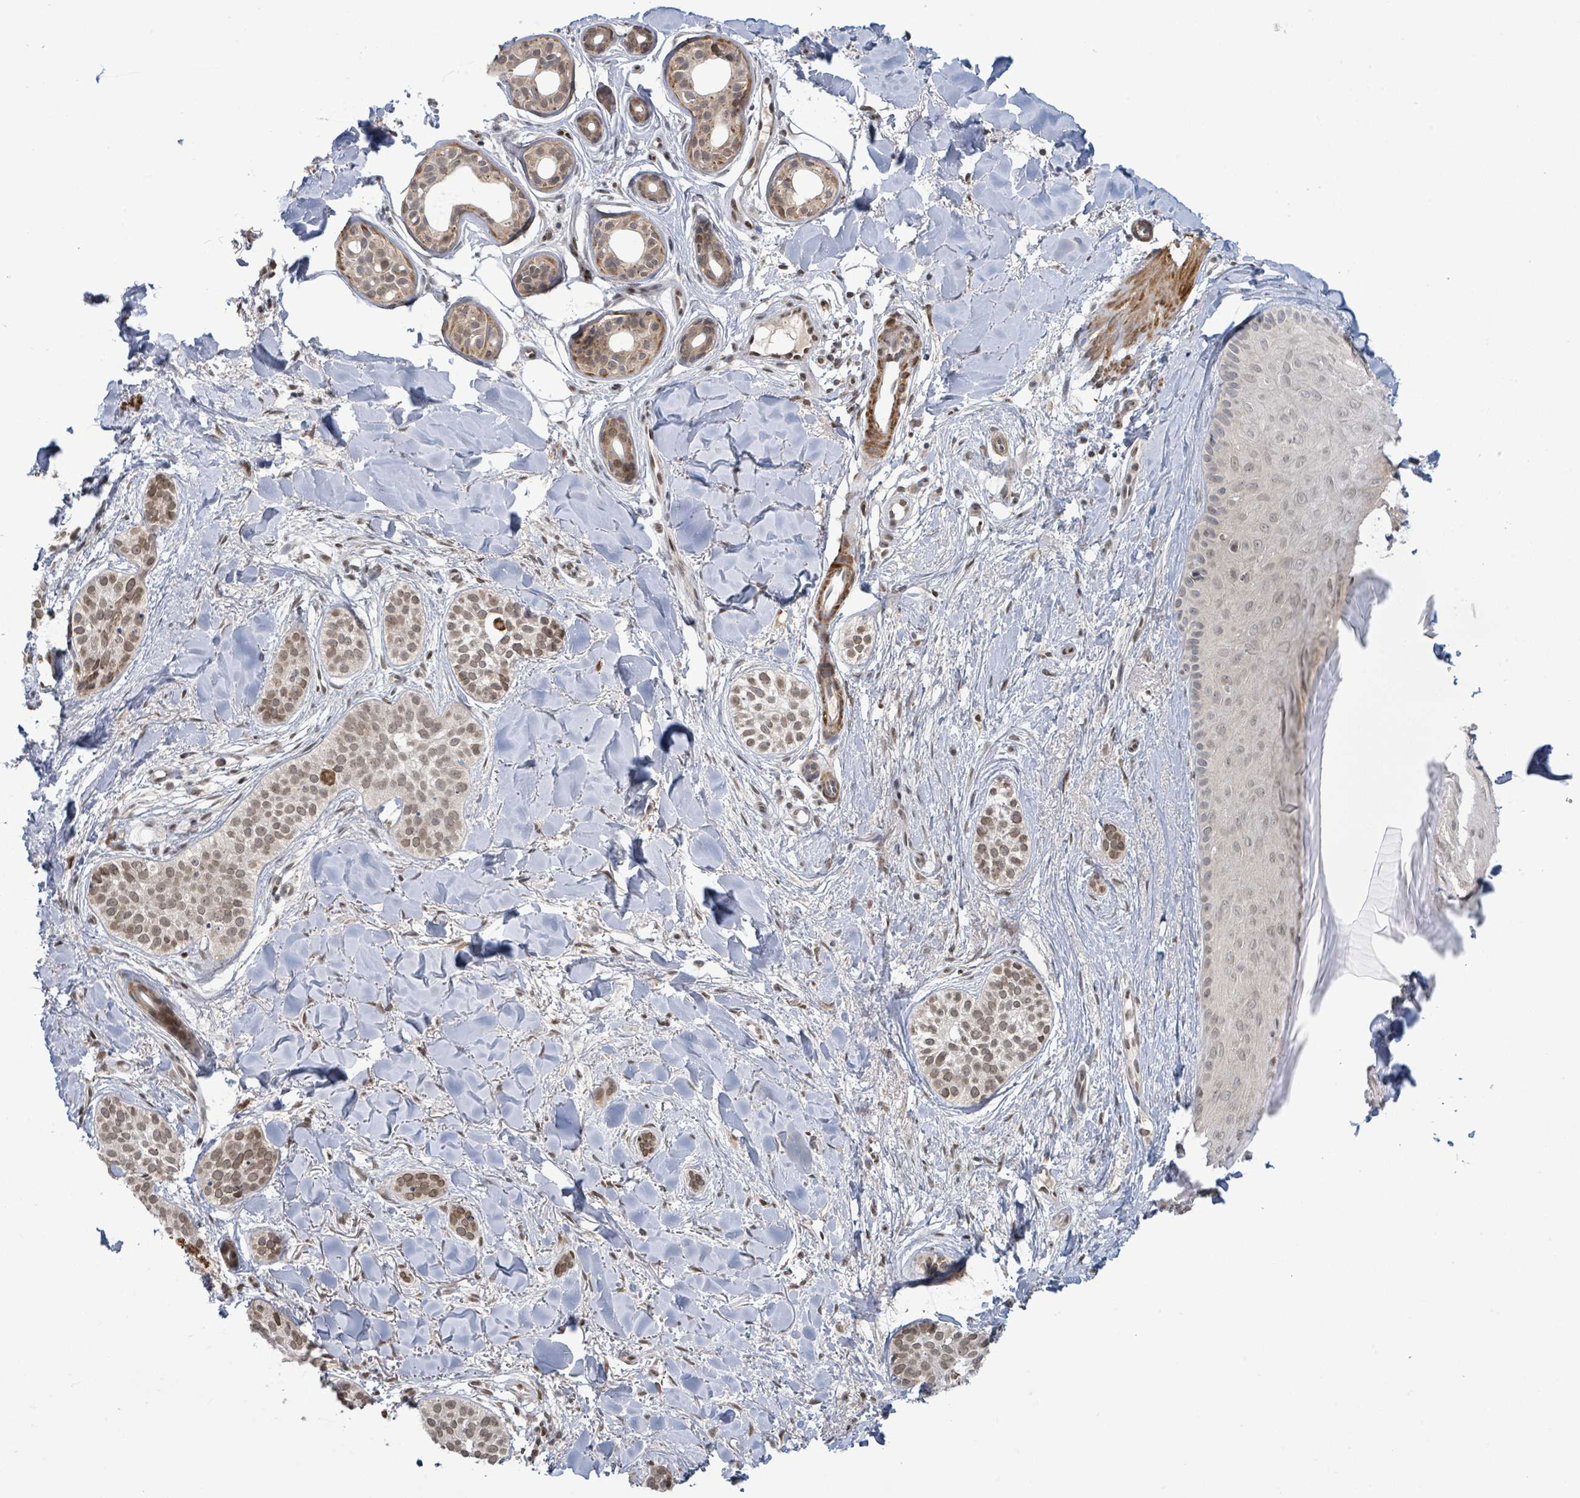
{"staining": {"intensity": "moderate", "quantity": ">75%", "location": "nuclear"}, "tissue": "skin cancer", "cell_type": "Tumor cells", "image_type": "cancer", "snomed": [{"axis": "morphology", "description": "Basal cell carcinoma"}, {"axis": "topography", "description": "Skin"}], "caption": "Protein staining exhibits moderate nuclear positivity in approximately >75% of tumor cells in skin cancer. (Brightfield microscopy of DAB IHC at high magnification).", "gene": "SBF2", "patient": {"sex": "male", "age": 52}}